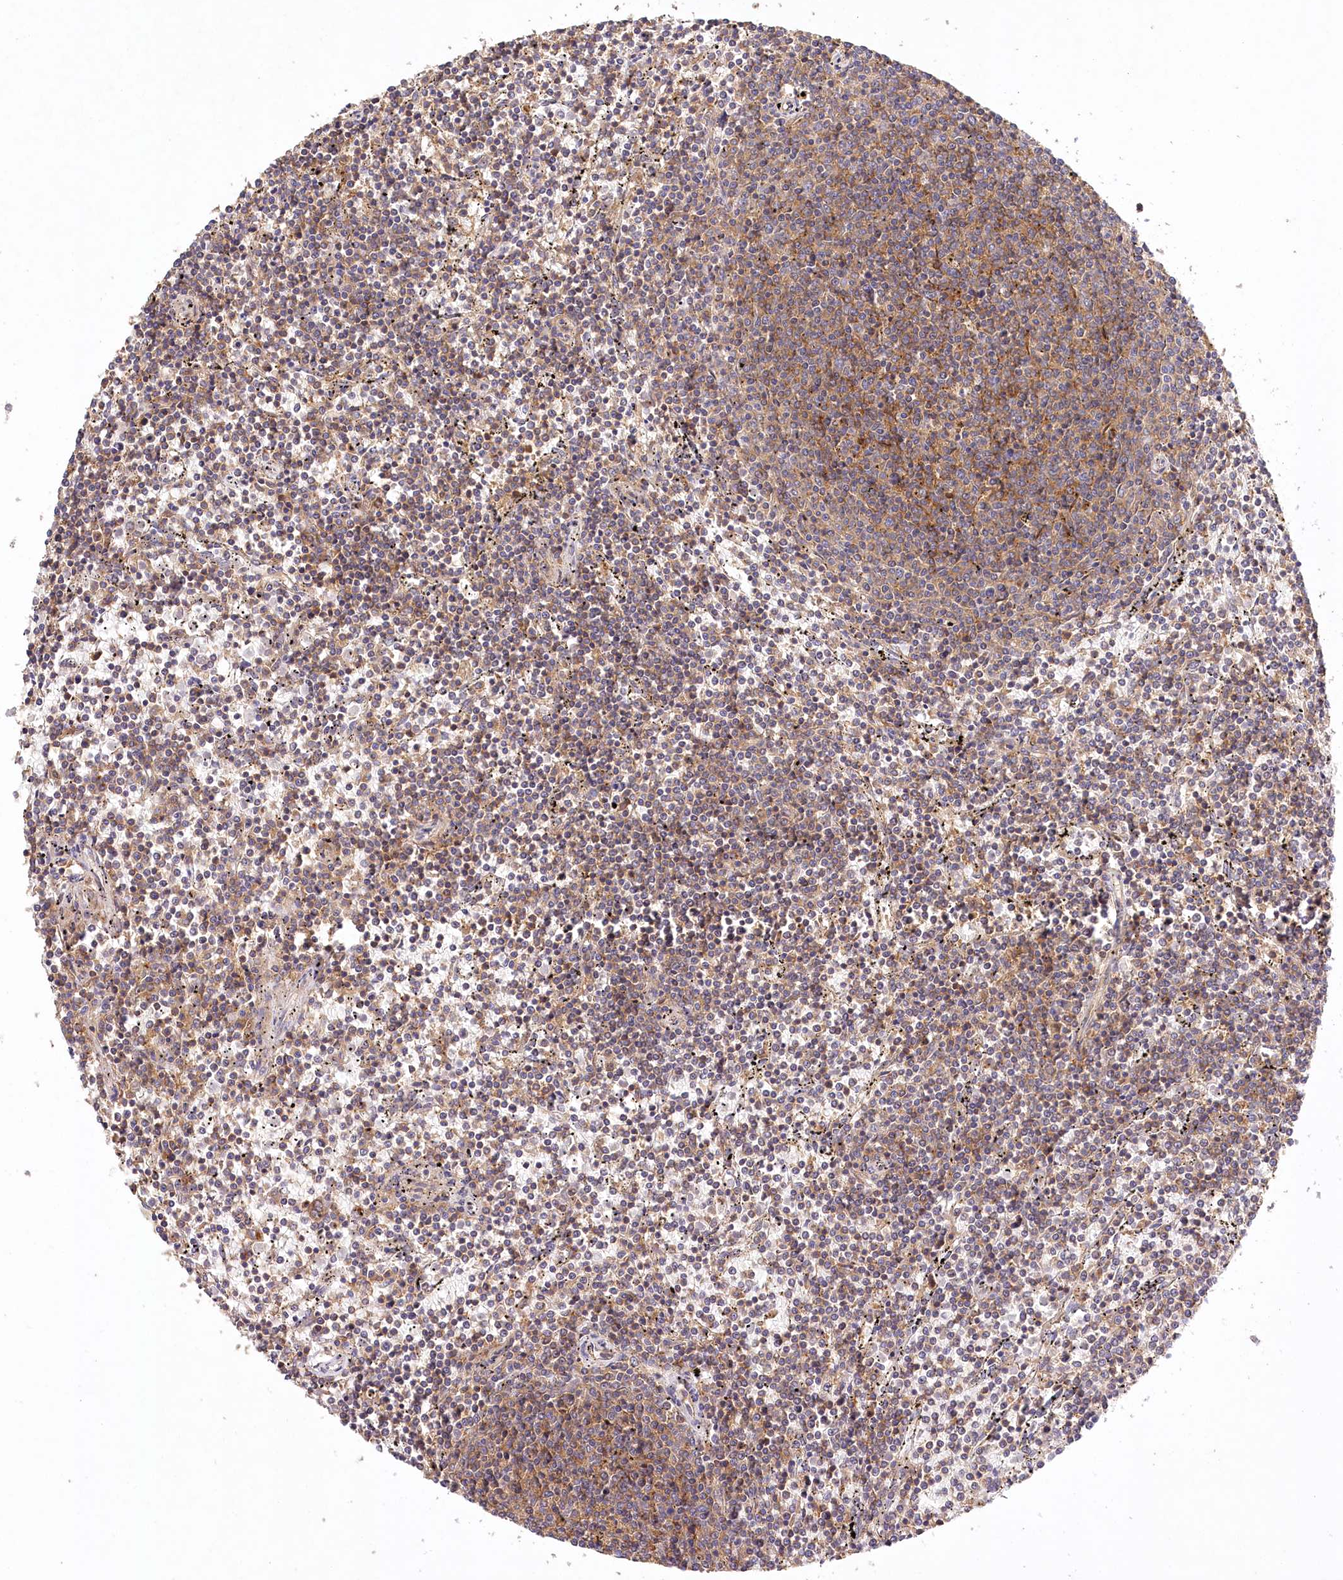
{"staining": {"intensity": "moderate", "quantity": "25%-75%", "location": "cytoplasmic/membranous"}, "tissue": "lymphoma", "cell_type": "Tumor cells", "image_type": "cancer", "snomed": [{"axis": "morphology", "description": "Malignant lymphoma, non-Hodgkin's type, Low grade"}, {"axis": "topography", "description": "Spleen"}], "caption": "There is medium levels of moderate cytoplasmic/membranous positivity in tumor cells of lymphoma, as demonstrated by immunohistochemical staining (brown color).", "gene": "LSS", "patient": {"sex": "female", "age": 50}}